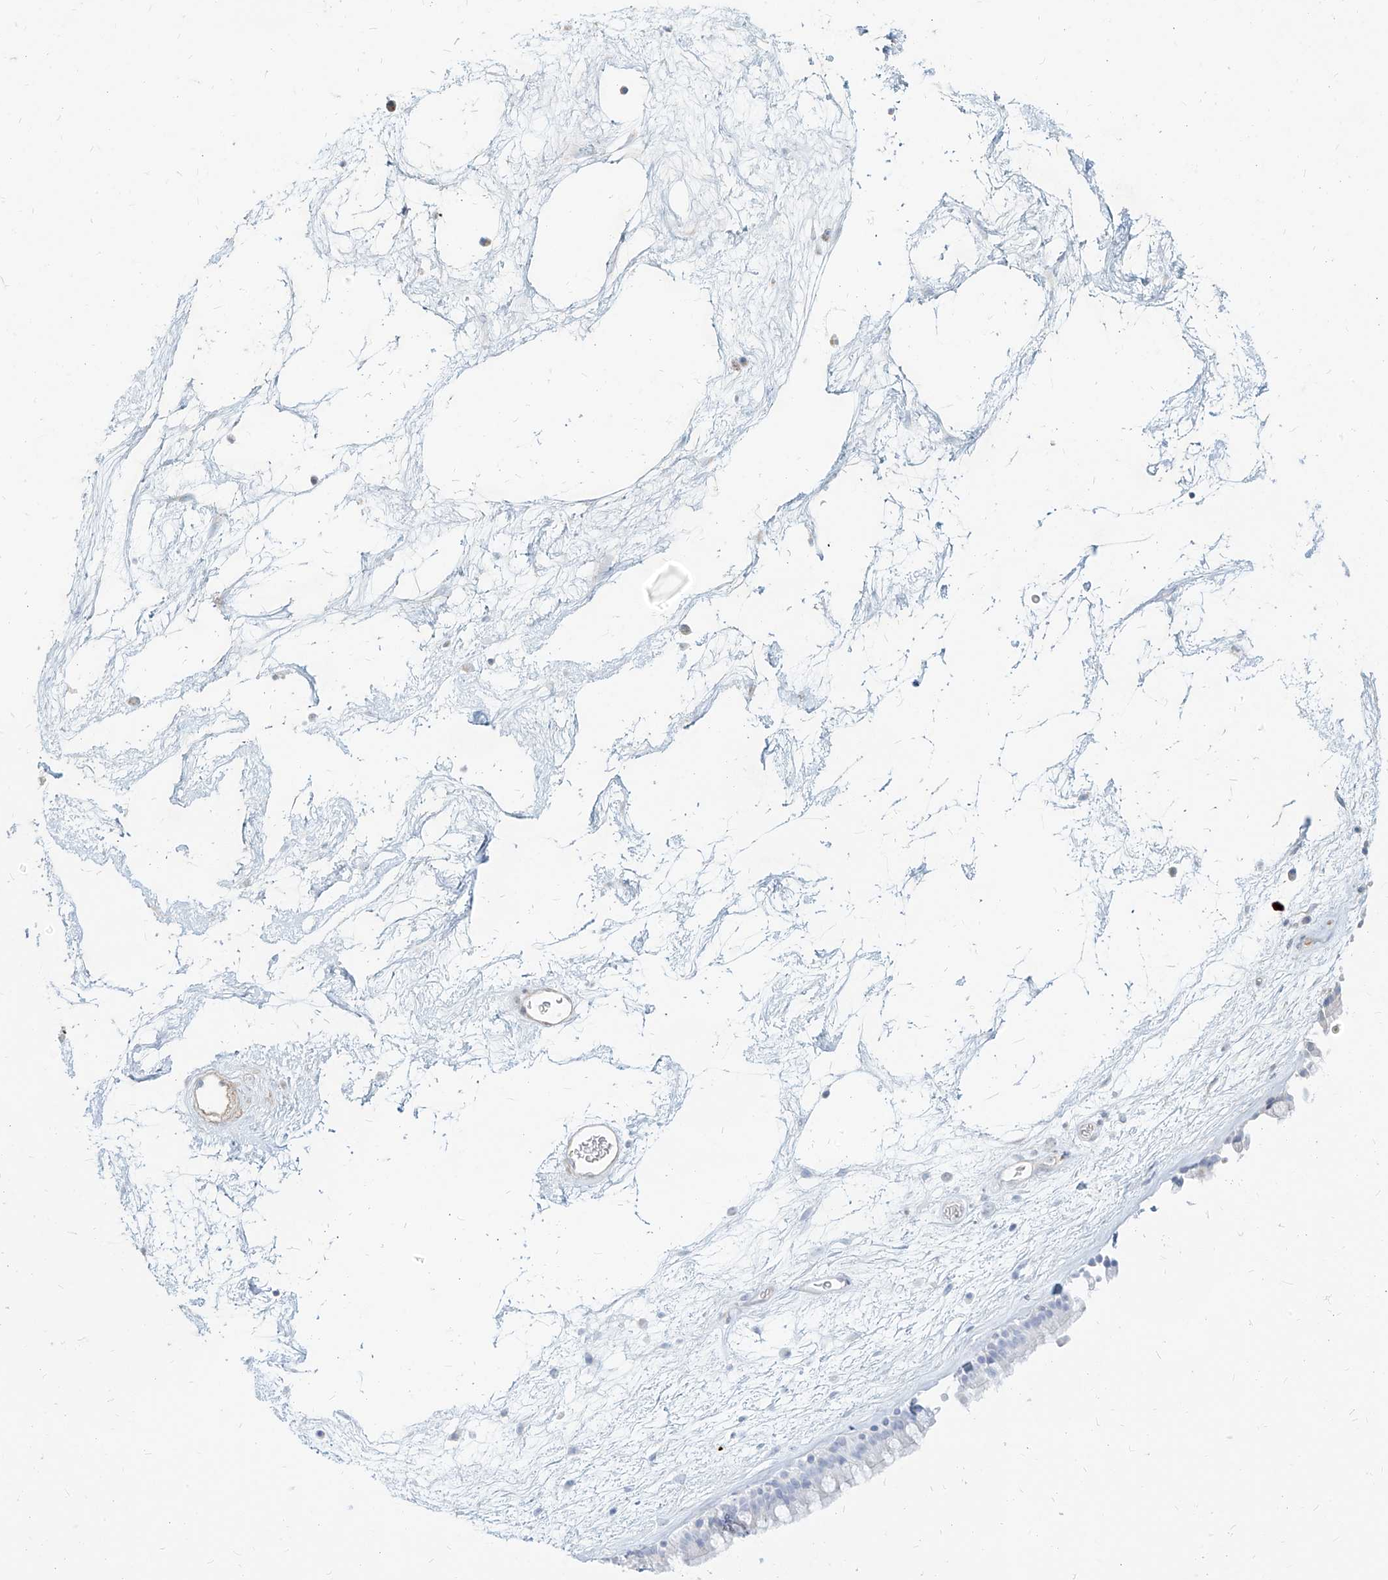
{"staining": {"intensity": "negative", "quantity": "none", "location": "none"}, "tissue": "nasopharynx", "cell_type": "Respiratory epithelial cells", "image_type": "normal", "snomed": [{"axis": "morphology", "description": "Normal tissue, NOS"}, {"axis": "morphology", "description": "Inflammation, NOS"}, {"axis": "topography", "description": "Nasopharynx"}], "caption": "Respiratory epithelial cells are negative for brown protein staining in normal nasopharynx. (IHC, brightfield microscopy, high magnification).", "gene": "ITPKB", "patient": {"sex": "male", "age": 48}}